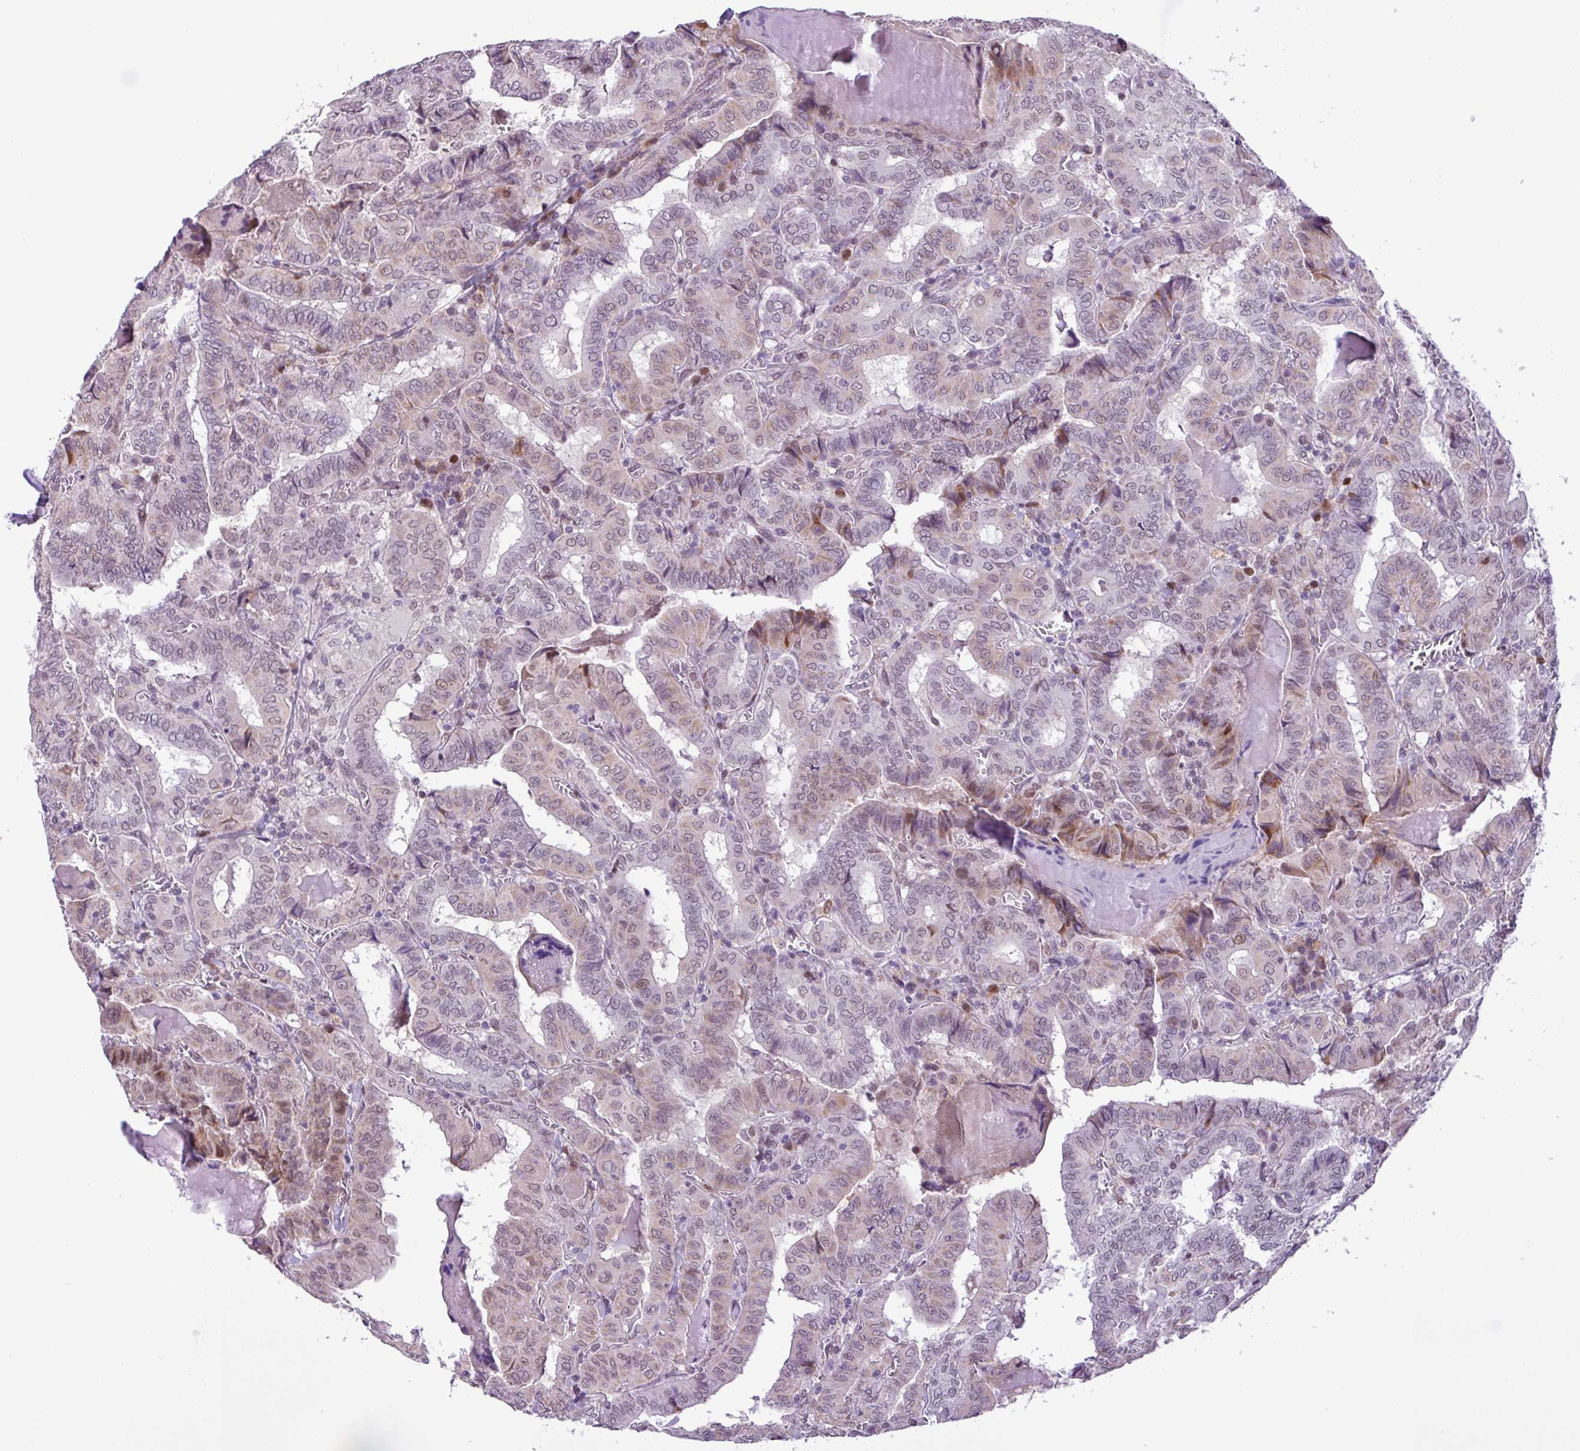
{"staining": {"intensity": "moderate", "quantity": "<25%", "location": "cytoplasmic/membranous,nuclear"}, "tissue": "thyroid cancer", "cell_type": "Tumor cells", "image_type": "cancer", "snomed": [{"axis": "morphology", "description": "Papillary adenocarcinoma, NOS"}, {"axis": "topography", "description": "Thyroid gland"}], "caption": "DAB immunohistochemical staining of thyroid cancer (papillary adenocarcinoma) reveals moderate cytoplasmic/membranous and nuclear protein staining in approximately <25% of tumor cells.", "gene": "ZNF354A", "patient": {"sex": "female", "age": 72}}